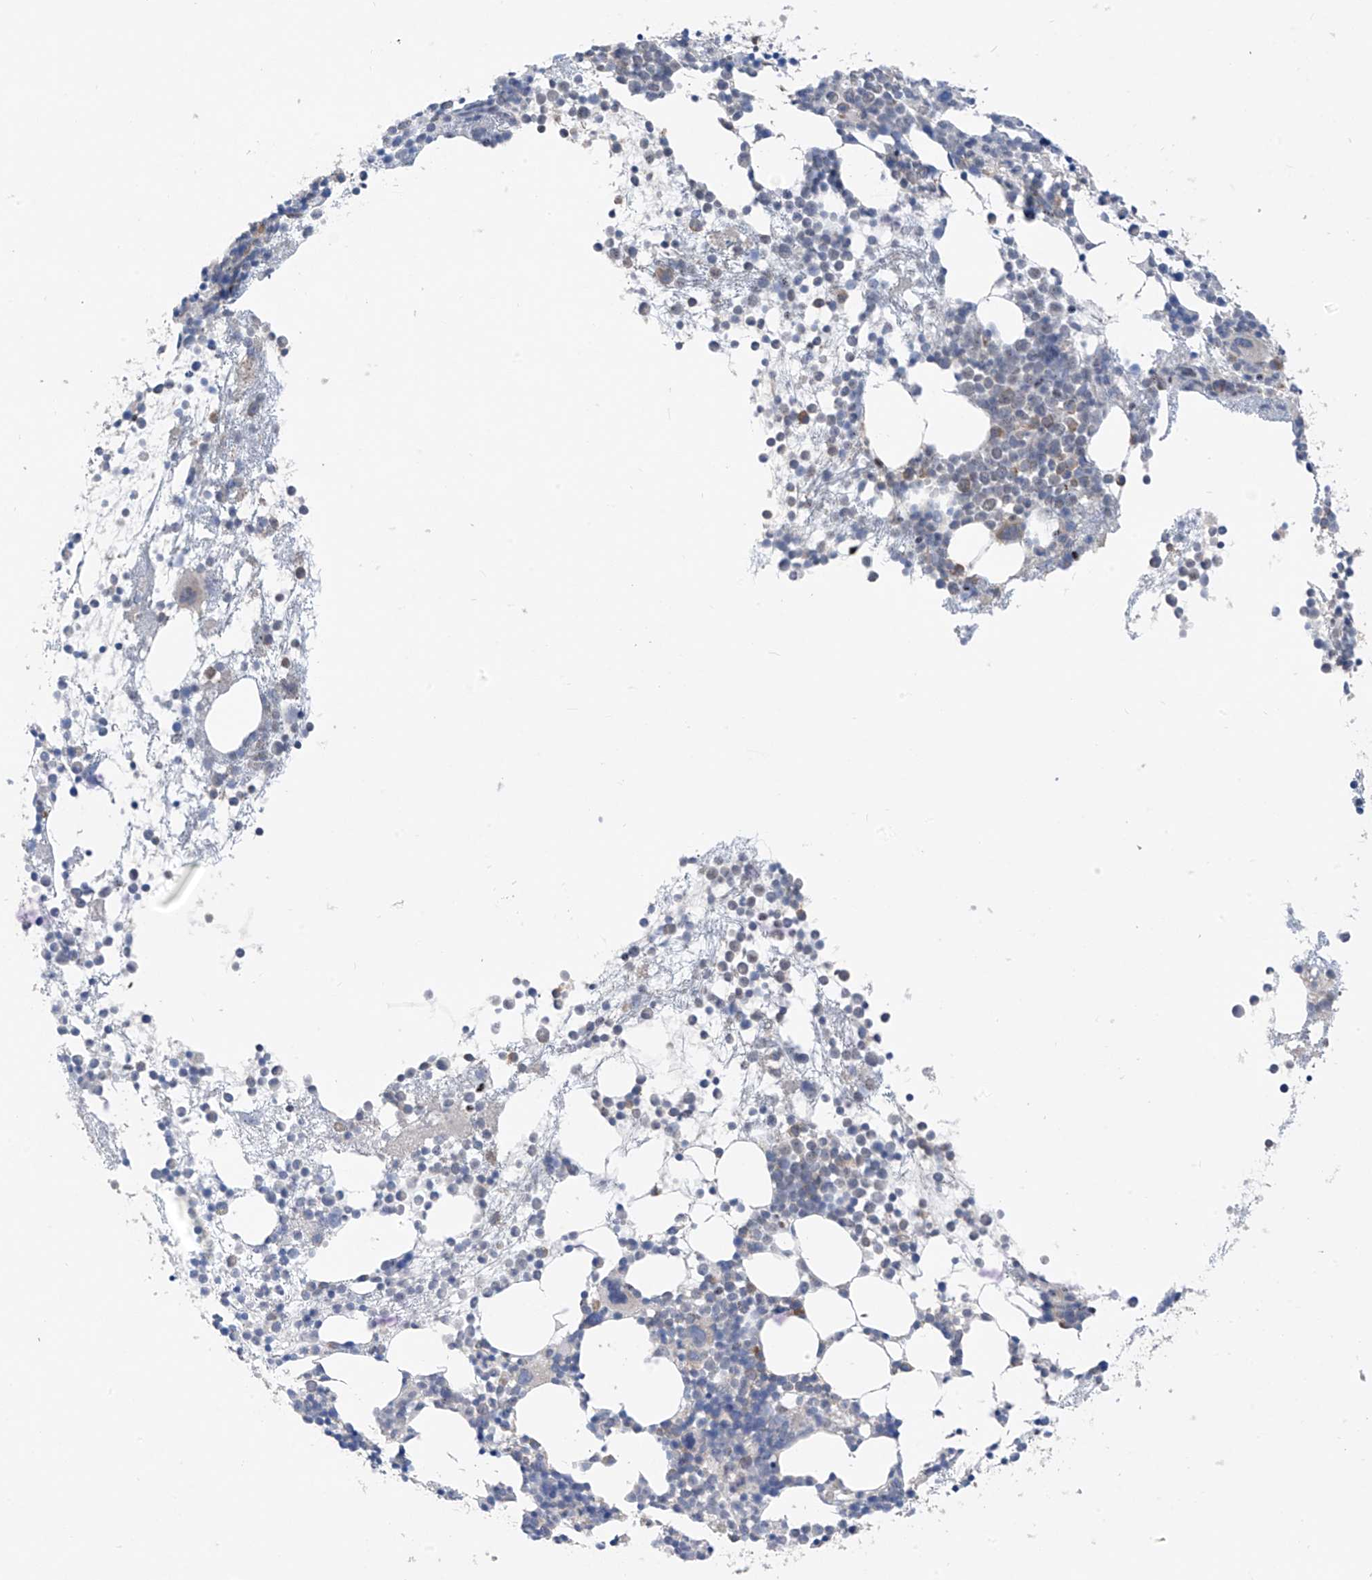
{"staining": {"intensity": "moderate", "quantity": "<25%", "location": "cytoplasmic/membranous"}, "tissue": "bone marrow", "cell_type": "Hematopoietic cells", "image_type": "normal", "snomed": [{"axis": "morphology", "description": "Normal tissue, NOS"}, {"axis": "topography", "description": "Bone marrow"}], "caption": "Hematopoietic cells display moderate cytoplasmic/membranous staining in about <25% of cells in benign bone marrow.", "gene": "RPL4", "patient": {"sex": "female", "age": 57}}